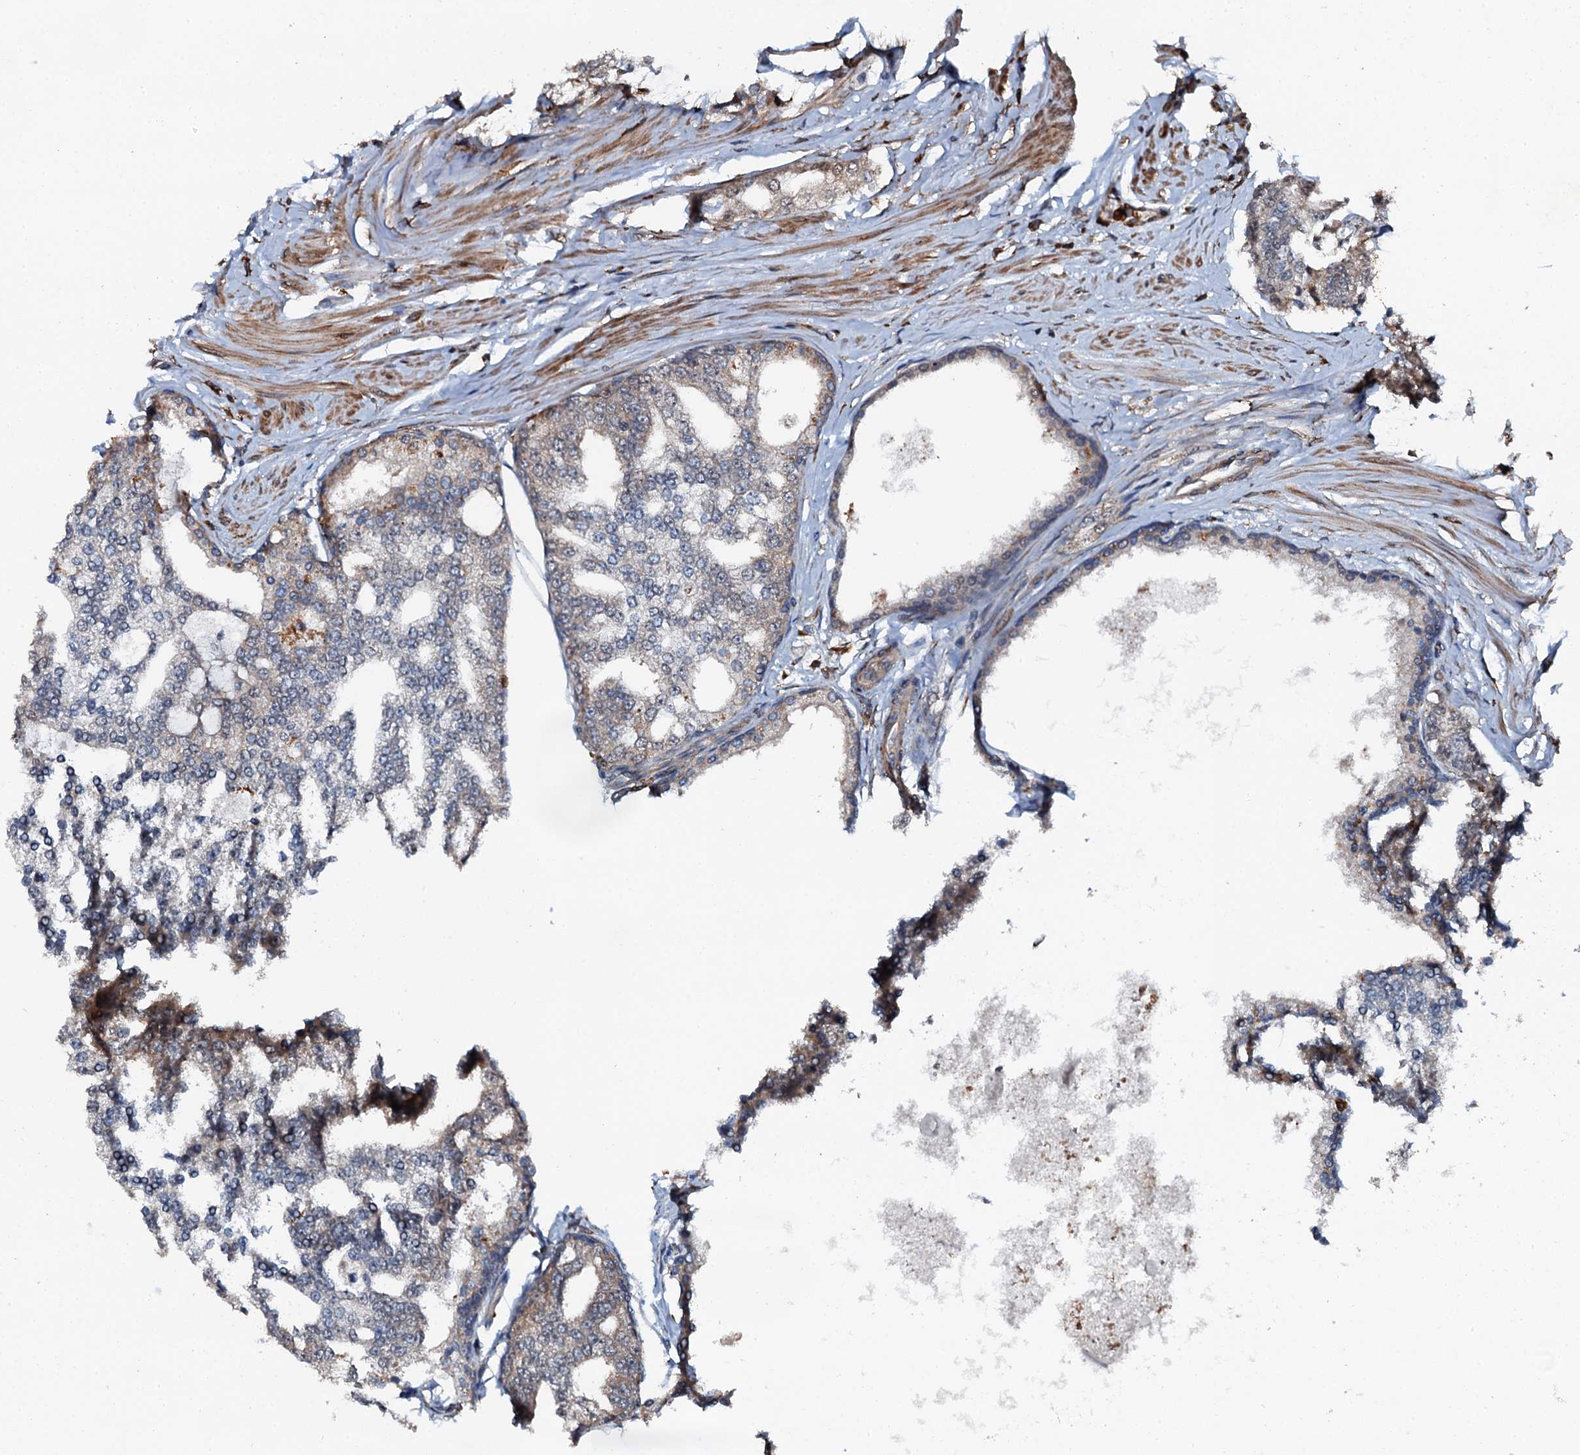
{"staining": {"intensity": "weak", "quantity": "<25%", "location": "cytoplasmic/membranous"}, "tissue": "prostate cancer", "cell_type": "Tumor cells", "image_type": "cancer", "snomed": [{"axis": "morphology", "description": "Adenocarcinoma, High grade"}, {"axis": "topography", "description": "Prostate"}], "caption": "Tumor cells show no significant expression in prostate cancer. The staining was performed using DAB to visualize the protein expression in brown, while the nuclei were stained in blue with hematoxylin (Magnification: 20x).", "gene": "EDC4", "patient": {"sex": "male", "age": 64}}